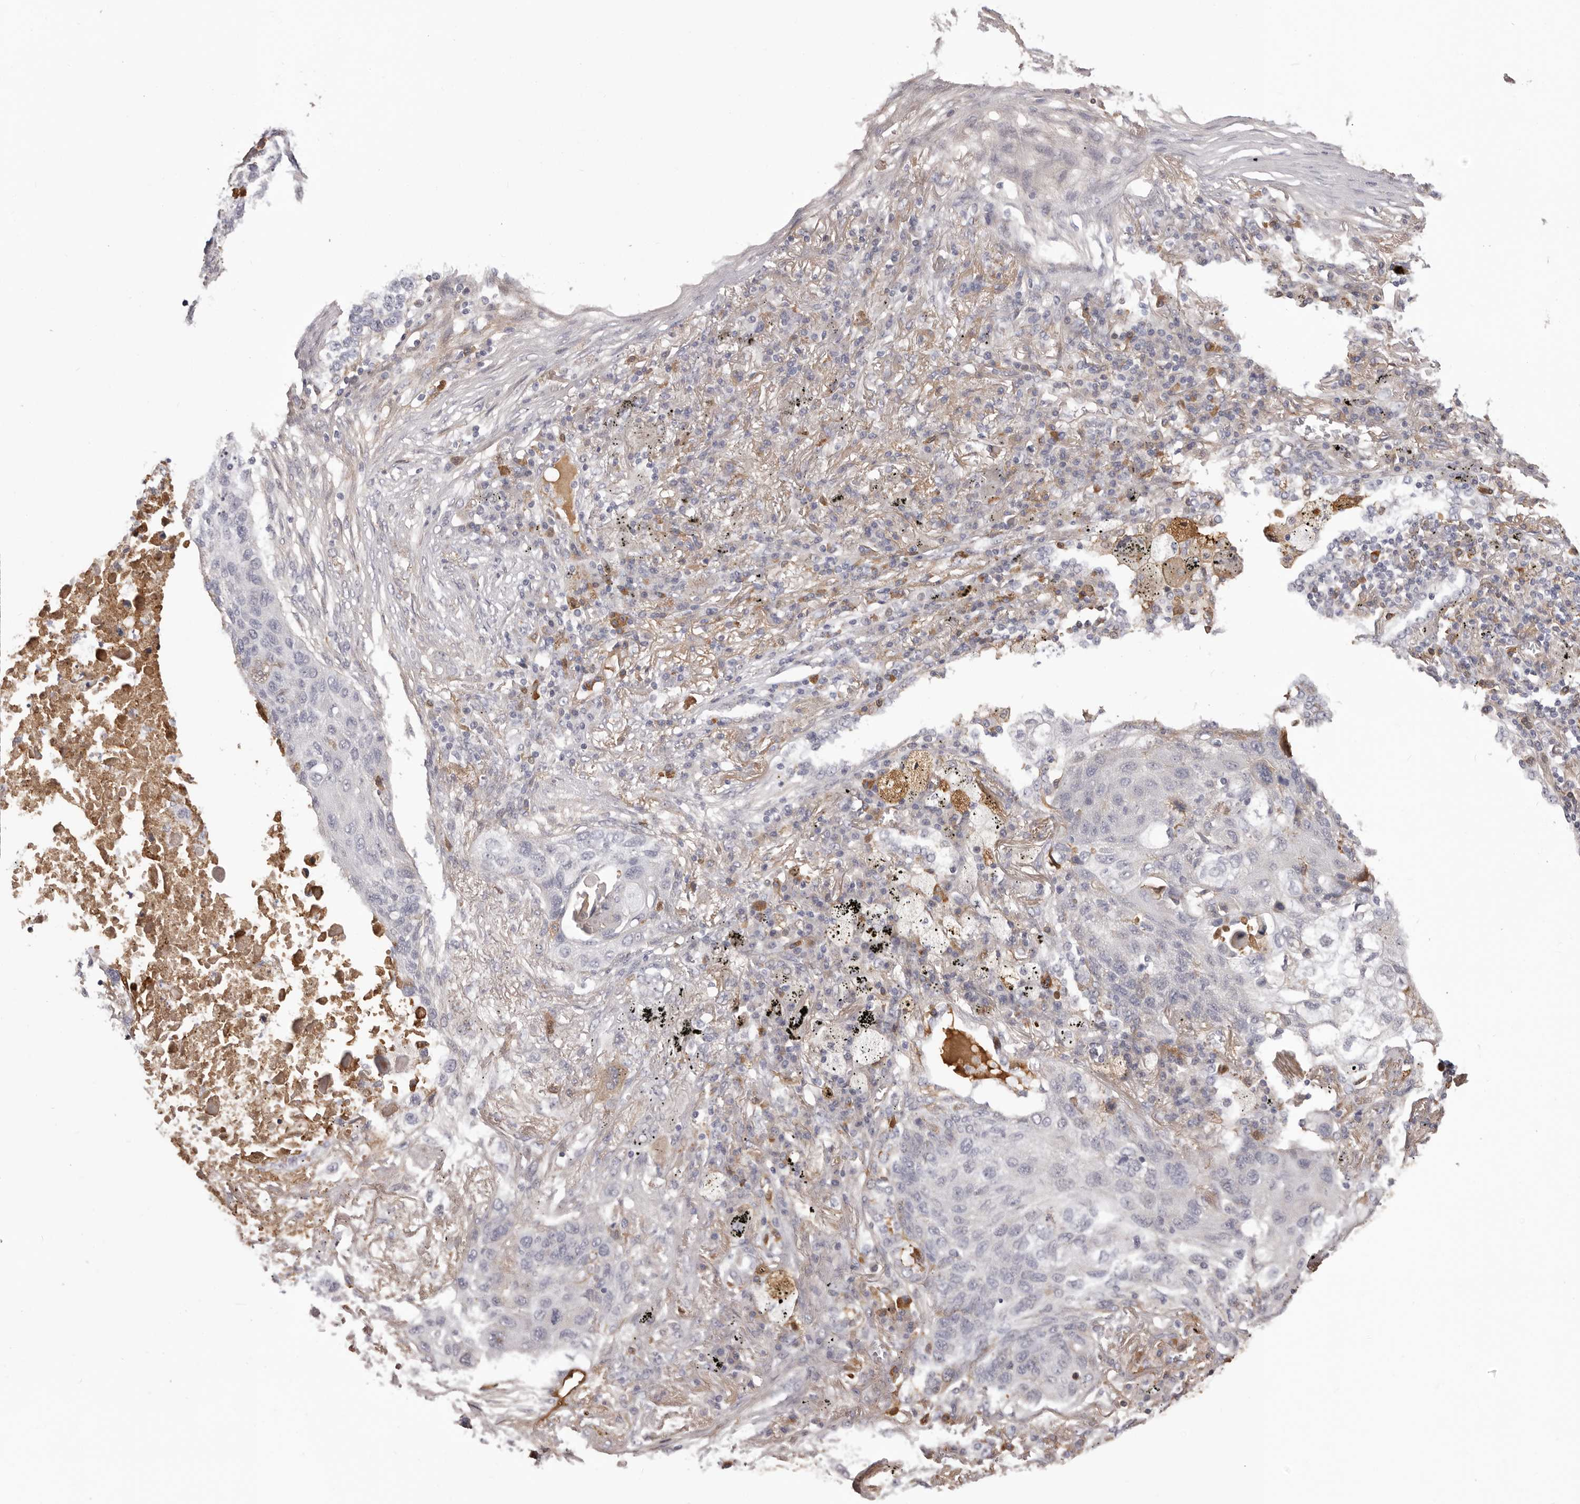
{"staining": {"intensity": "negative", "quantity": "none", "location": "none"}, "tissue": "lung cancer", "cell_type": "Tumor cells", "image_type": "cancer", "snomed": [{"axis": "morphology", "description": "Squamous cell carcinoma, NOS"}, {"axis": "topography", "description": "Lung"}], "caption": "Human lung cancer (squamous cell carcinoma) stained for a protein using IHC exhibits no expression in tumor cells.", "gene": "OTUD3", "patient": {"sex": "female", "age": 63}}